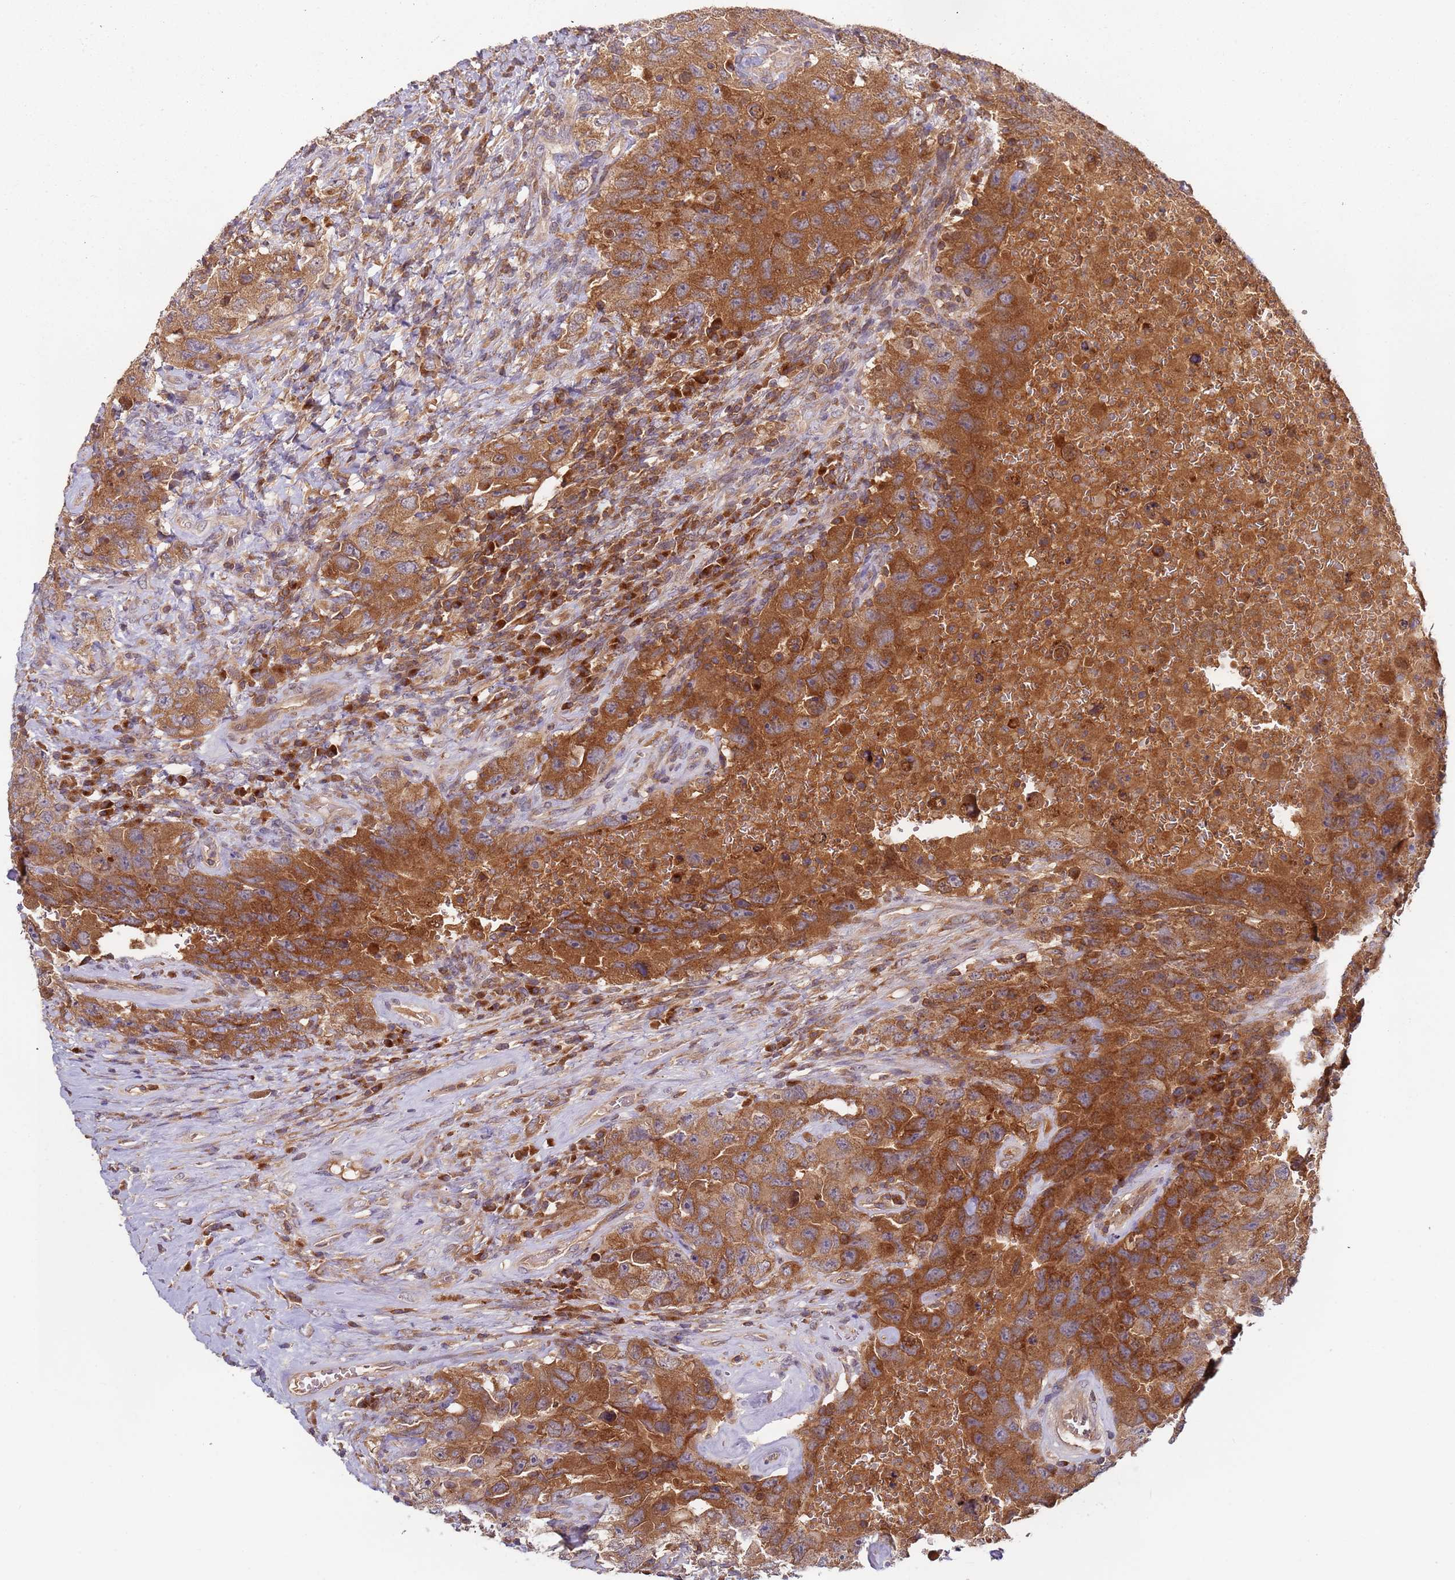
{"staining": {"intensity": "strong", "quantity": ">75%", "location": "cytoplasmic/membranous"}, "tissue": "testis cancer", "cell_type": "Tumor cells", "image_type": "cancer", "snomed": [{"axis": "morphology", "description": "Carcinoma, Embryonal, NOS"}, {"axis": "topography", "description": "Testis"}], "caption": "IHC of testis cancer exhibits high levels of strong cytoplasmic/membranous positivity in about >75% of tumor cells.", "gene": "OR5A2", "patient": {"sex": "male", "age": 26}}